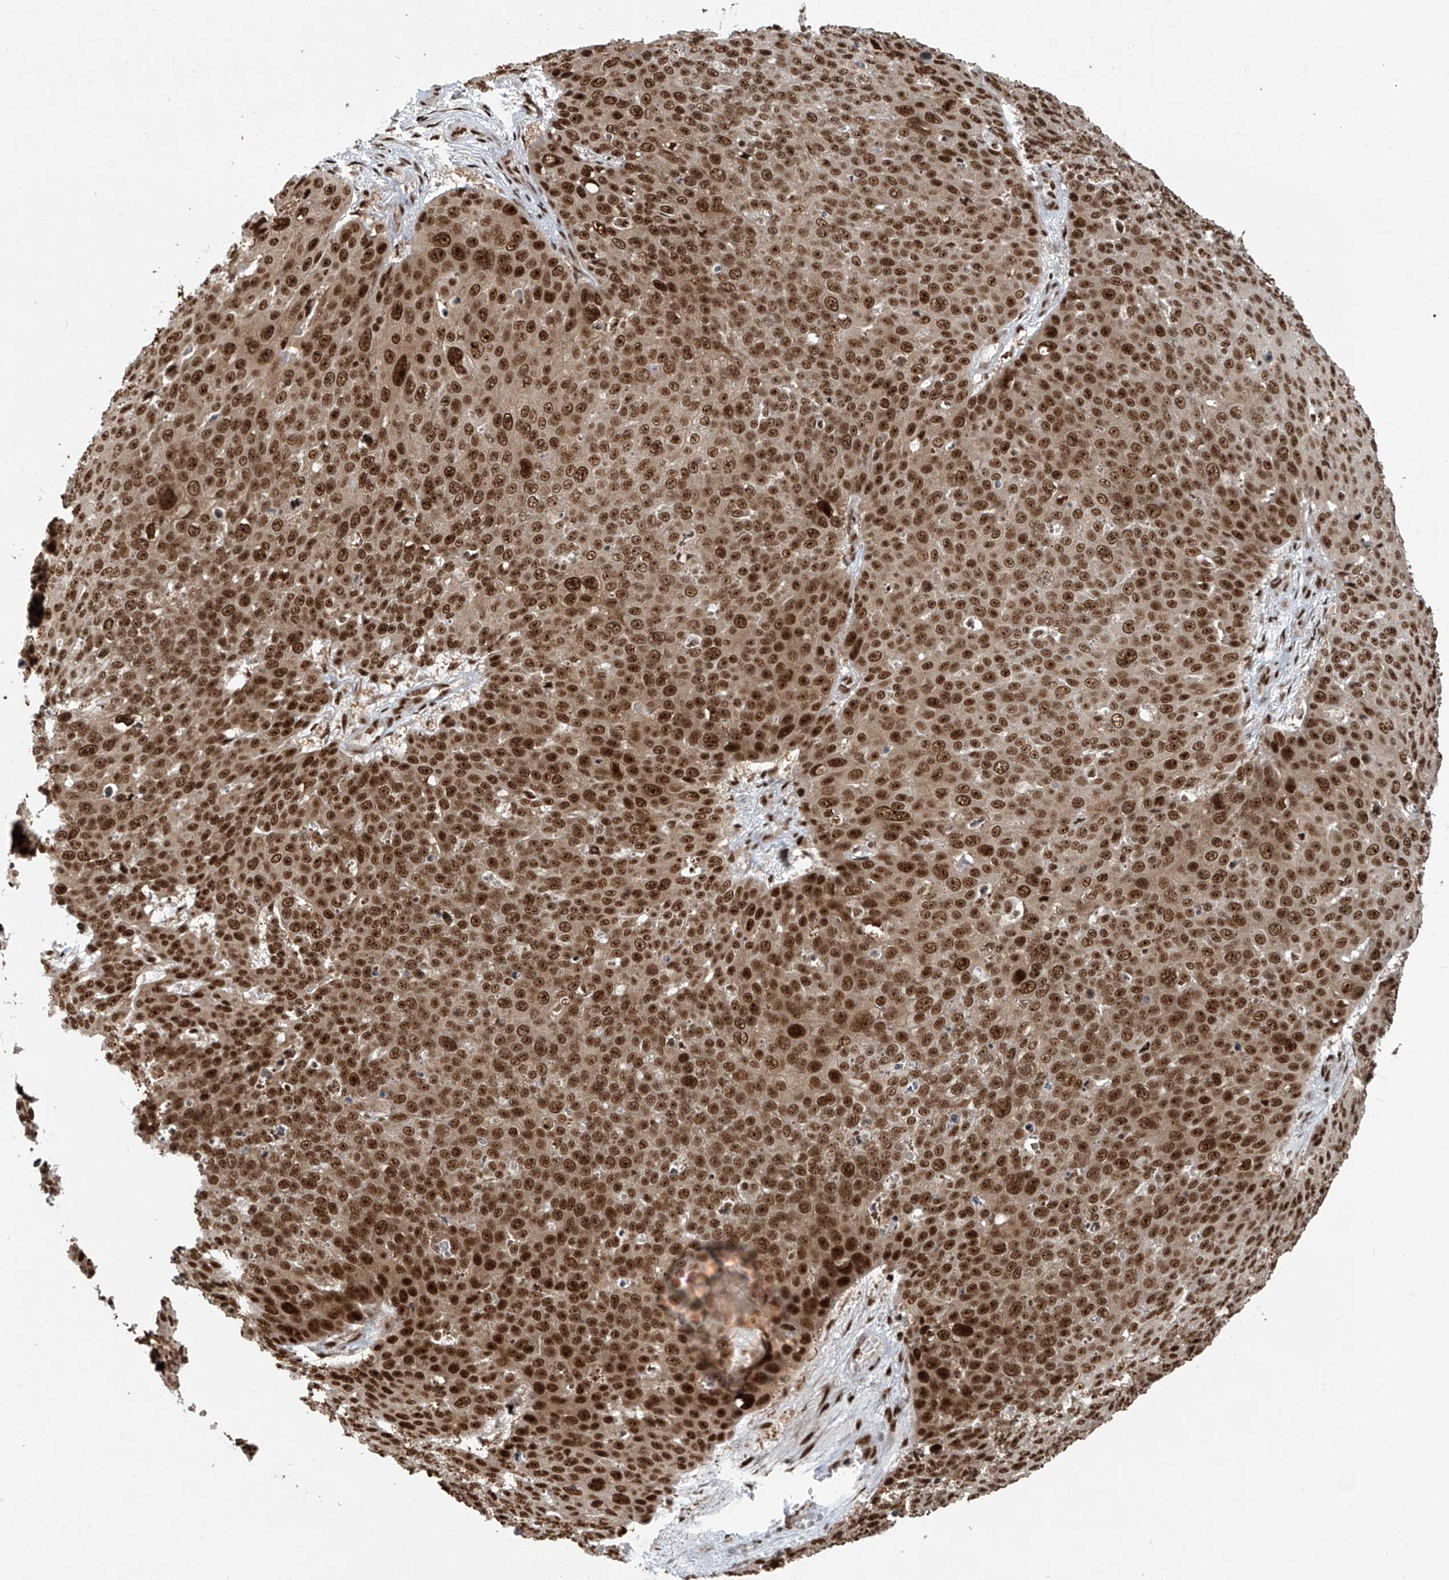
{"staining": {"intensity": "strong", "quantity": ">75%", "location": "nuclear"}, "tissue": "skin cancer", "cell_type": "Tumor cells", "image_type": "cancer", "snomed": [{"axis": "morphology", "description": "Squamous cell carcinoma, NOS"}, {"axis": "topography", "description": "Skin"}], "caption": "Immunohistochemistry histopathology image of human skin cancer (squamous cell carcinoma) stained for a protein (brown), which reveals high levels of strong nuclear staining in about >75% of tumor cells.", "gene": "FAM193B", "patient": {"sex": "male", "age": 71}}